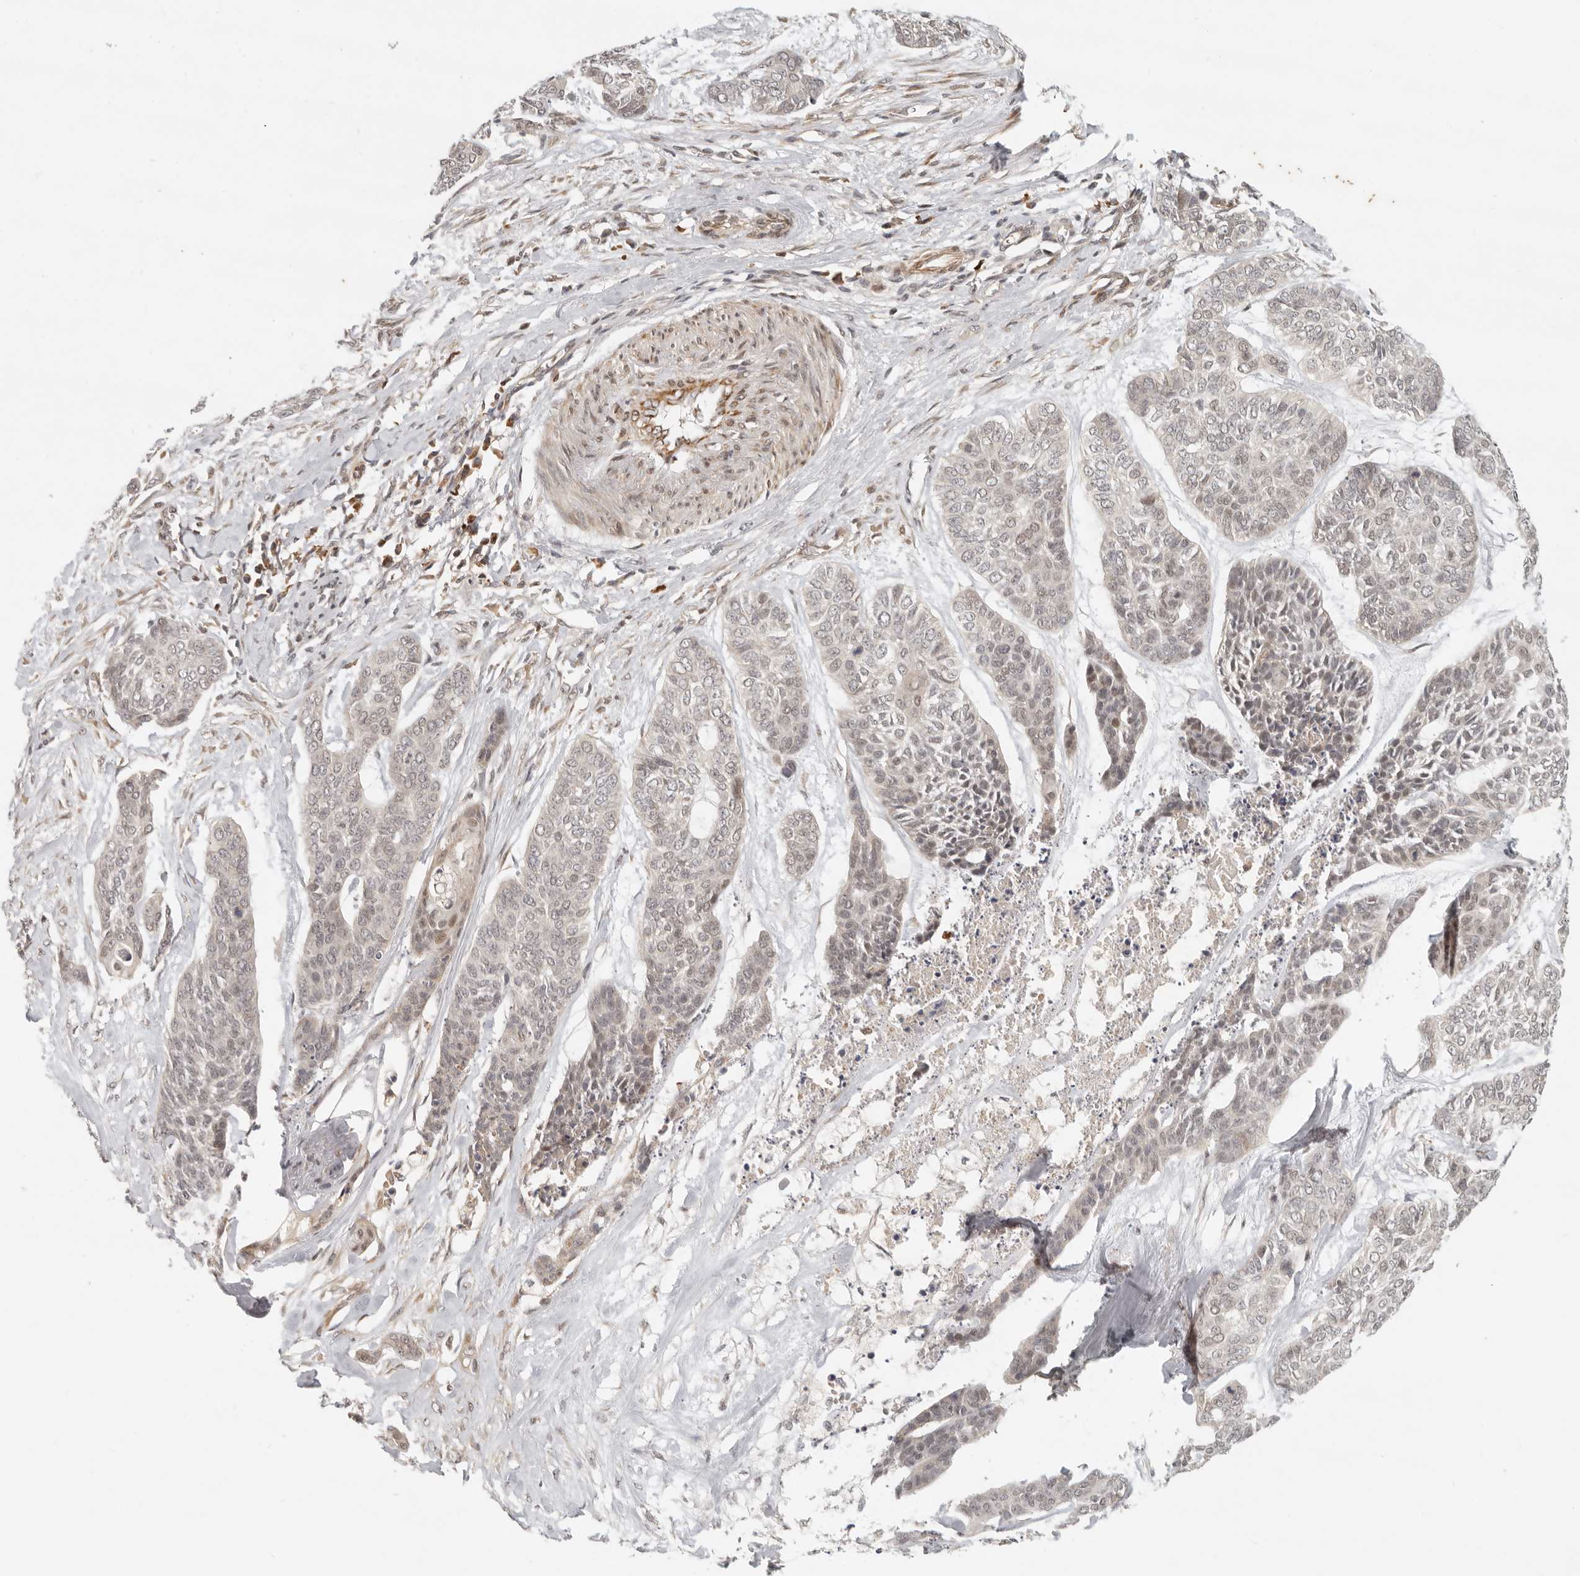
{"staining": {"intensity": "weak", "quantity": ">75%", "location": "nuclear"}, "tissue": "skin cancer", "cell_type": "Tumor cells", "image_type": "cancer", "snomed": [{"axis": "morphology", "description": "Basal cell carcinoma"}, {"axis": "topography", "description": "Skin"}], "caption": "A low amount of weak nuclear staining is appreciated in about >75% of tumor cells in basal cell carcinoma (skin) tissue.", "gene": "AHDC1", "patient": {"sex": "female", "age": 64}}